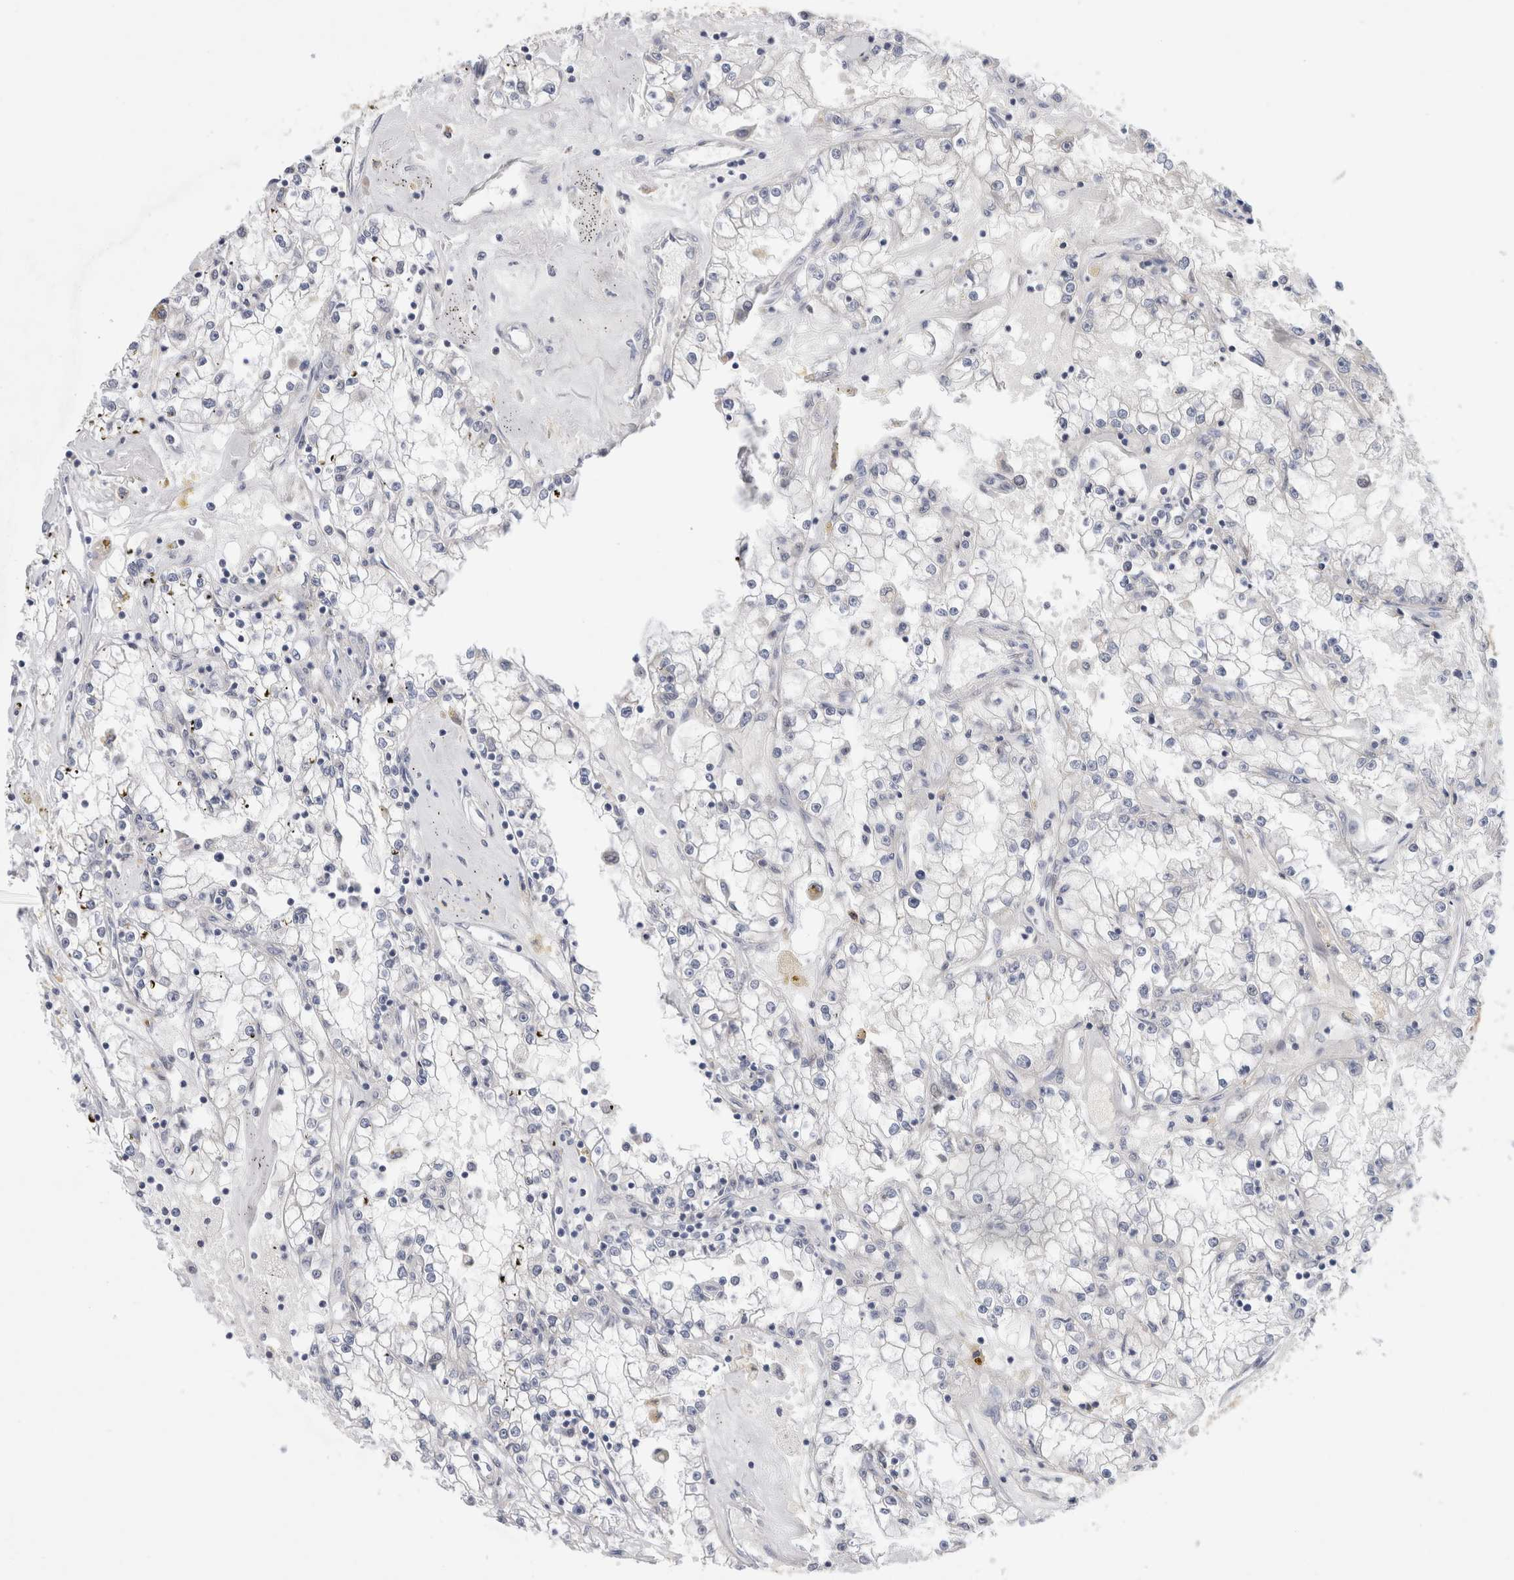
{"staining": {"intensity": "negative", "quantity": "none", "location": "none"}, "tissue": "renal cancer", "cell_type": "Tumor cells", "image_type": "cancer", "snomed": [{"axis": "morphology", "description": "Adenocarcinoma, NOS"}, {"axis": "topography", "description": "Kidney"}], "caption": "Renal adenocarcinoma stained for a protein using immunohistochemistry (IHC) demonstrates no positivity tumor cells.", "gene": "SLC22A12", "patient": {"sex": "male", "age": 56}}